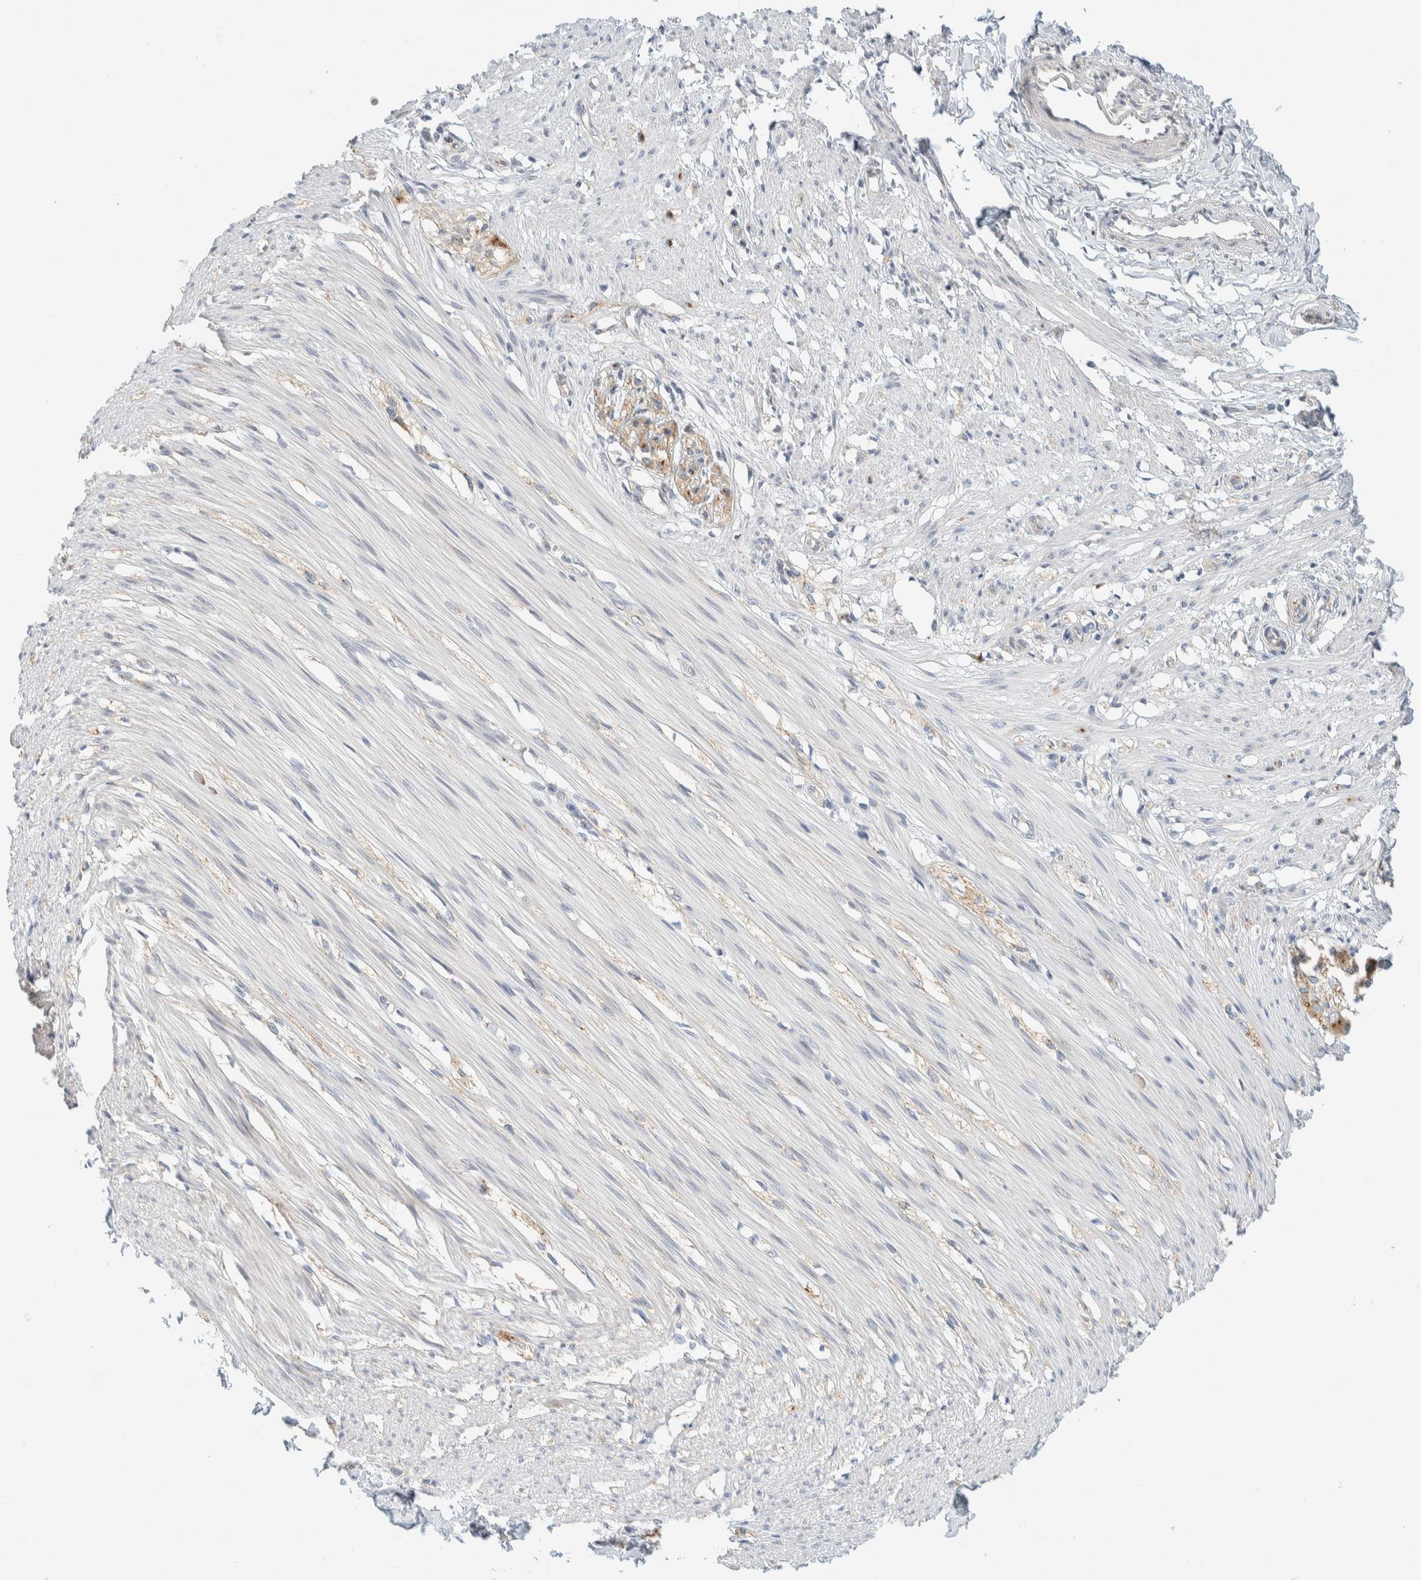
{"staining": {"intensity": "negative", "quantity": "none", "location": "none"}, "tissue": "smooth muscle", "cell_type": "Smooth muscle cells", "image_type": "normal", "snomed": [{"axis": "morphology", "description": "Normal tissue, NOS"}, {"axis": "morphology", "description": "Adenocarcinoma, NOS"}, {"axis": "topography", "description": "Smooth muscle"}, {"axis": "topography", "description": "Colon"}], "caption": "IHC photomicrograph of normal smooth muscle: smooth muscle stained with DAB exhibits no significant protein positivity in smooth muscle cells.", "gene": "TMEM184B", "patient": {"sex": "male", "age": 14}}